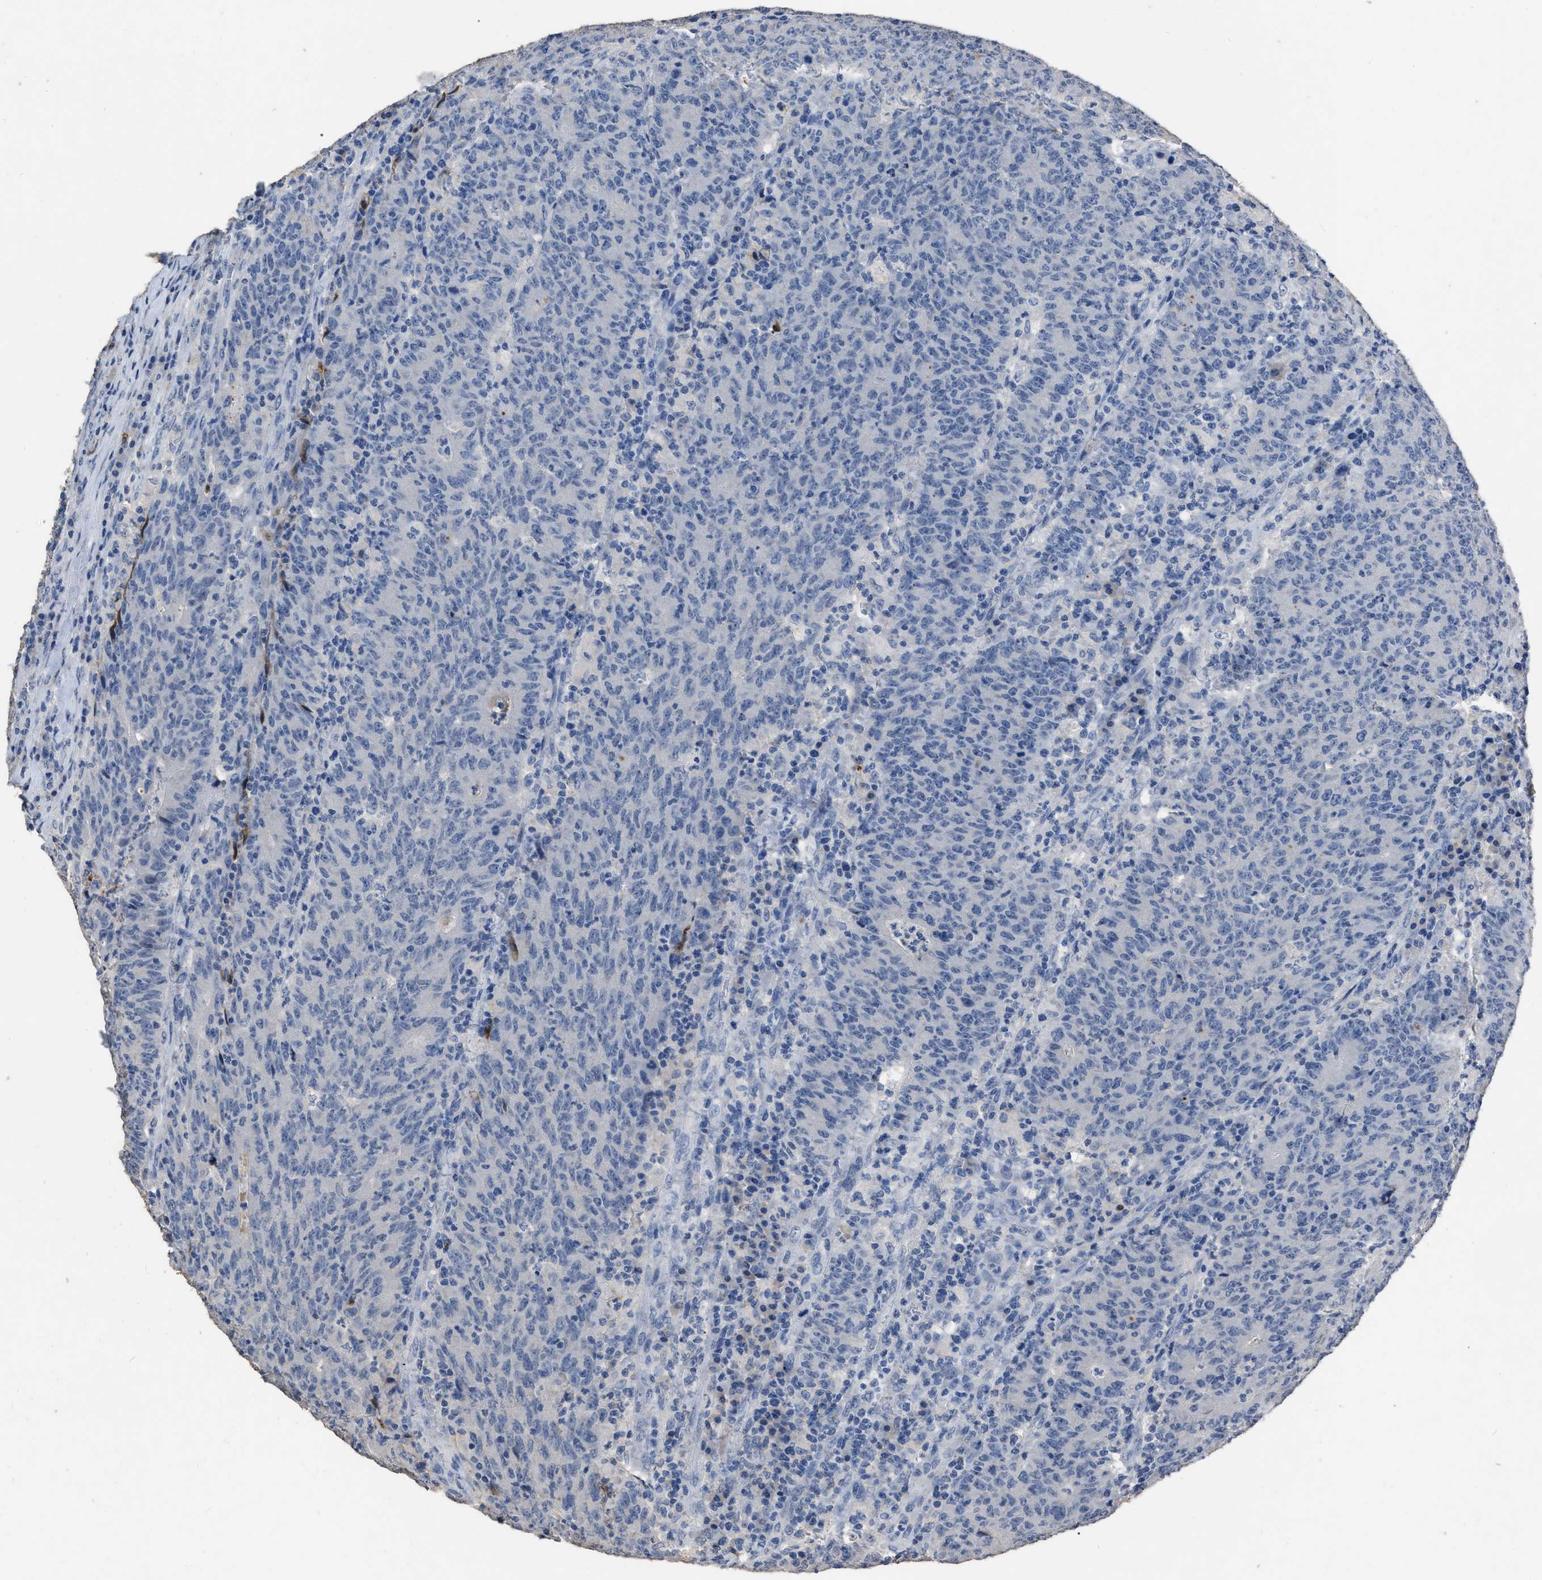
{"staining": {"intensity": "negative", "quantity": "none", "location": "none"}, "tissue": "colorectal cancer", "cell_type": "Tumor cells", "image_type": "cancer", "snomed": [{"axis": "morphology", "description": "Adenocarcinoma, NOS"}, {"axis": "topography", "description": "Colon"}], "caption": "Immunohistochemistry (IHC) histopathology image of neoplastic tissue: human colorectal cancer (adenocarcinoma) stained with DAB demonstrates no significant protein expression in tumor cells.", "gene": "HABP2", "patient": {"sex": "female", "age": 75}}